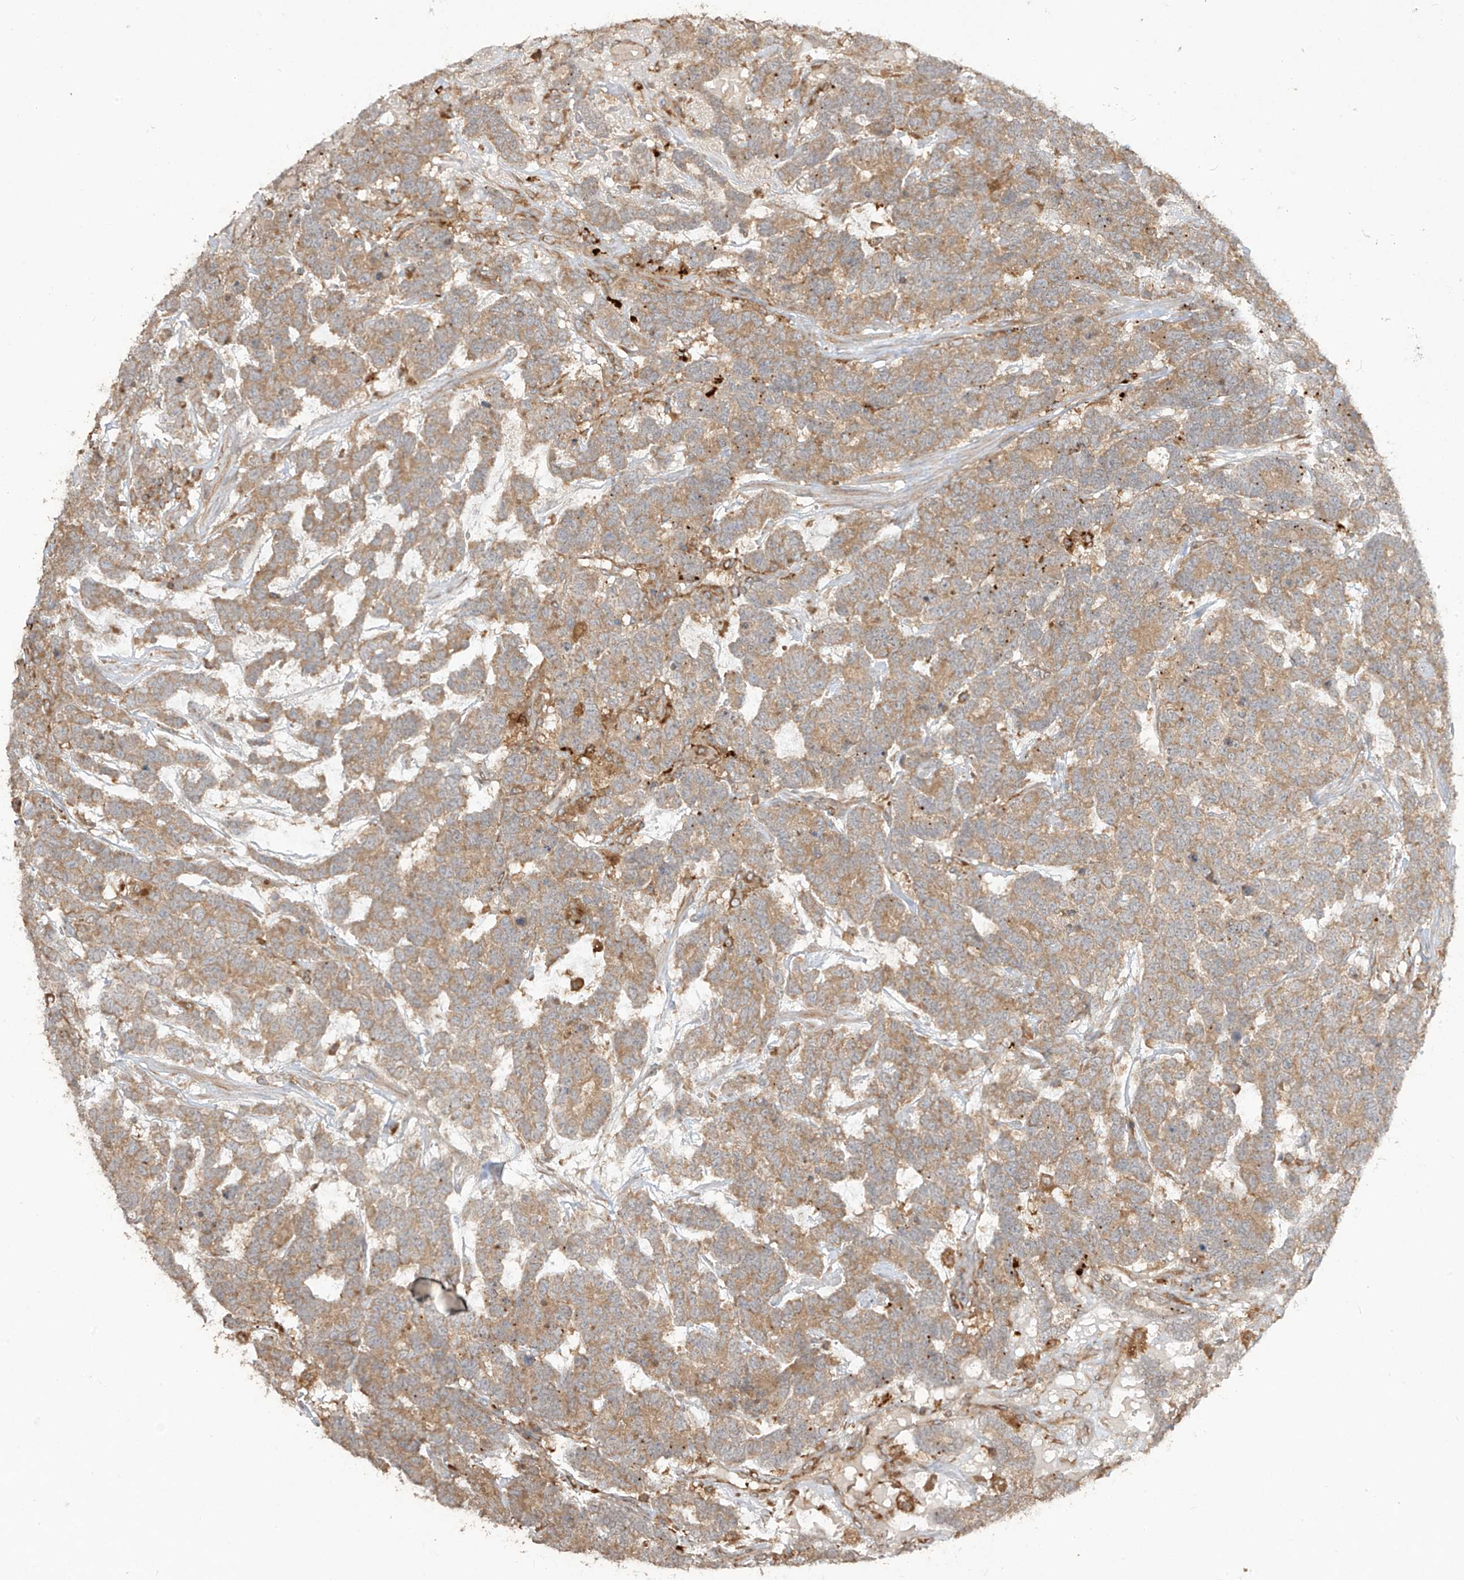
{"staining": {"intensity": "moderate", "quantity": ">75%", "location": "cytoplasmic/membranous"}, "tissue": "testis cancer", "cell_type": "Tumor cells", "image_type": "cancer", "snomed": [{"axis": "morphology", "description": "Carcinoma, Embryonal, NOS"}, {"axis": "topography", "description": "Testis"}], "caption": "A brown stain labels moderate cytoplasmic/membranous positivity of a protein in human testis embryonal carcinoma tumor cells. (IHC, brightfield microscopy, high magnification).", "gene": "LDAH", "patient": {"sex": "male", "age": 26}}